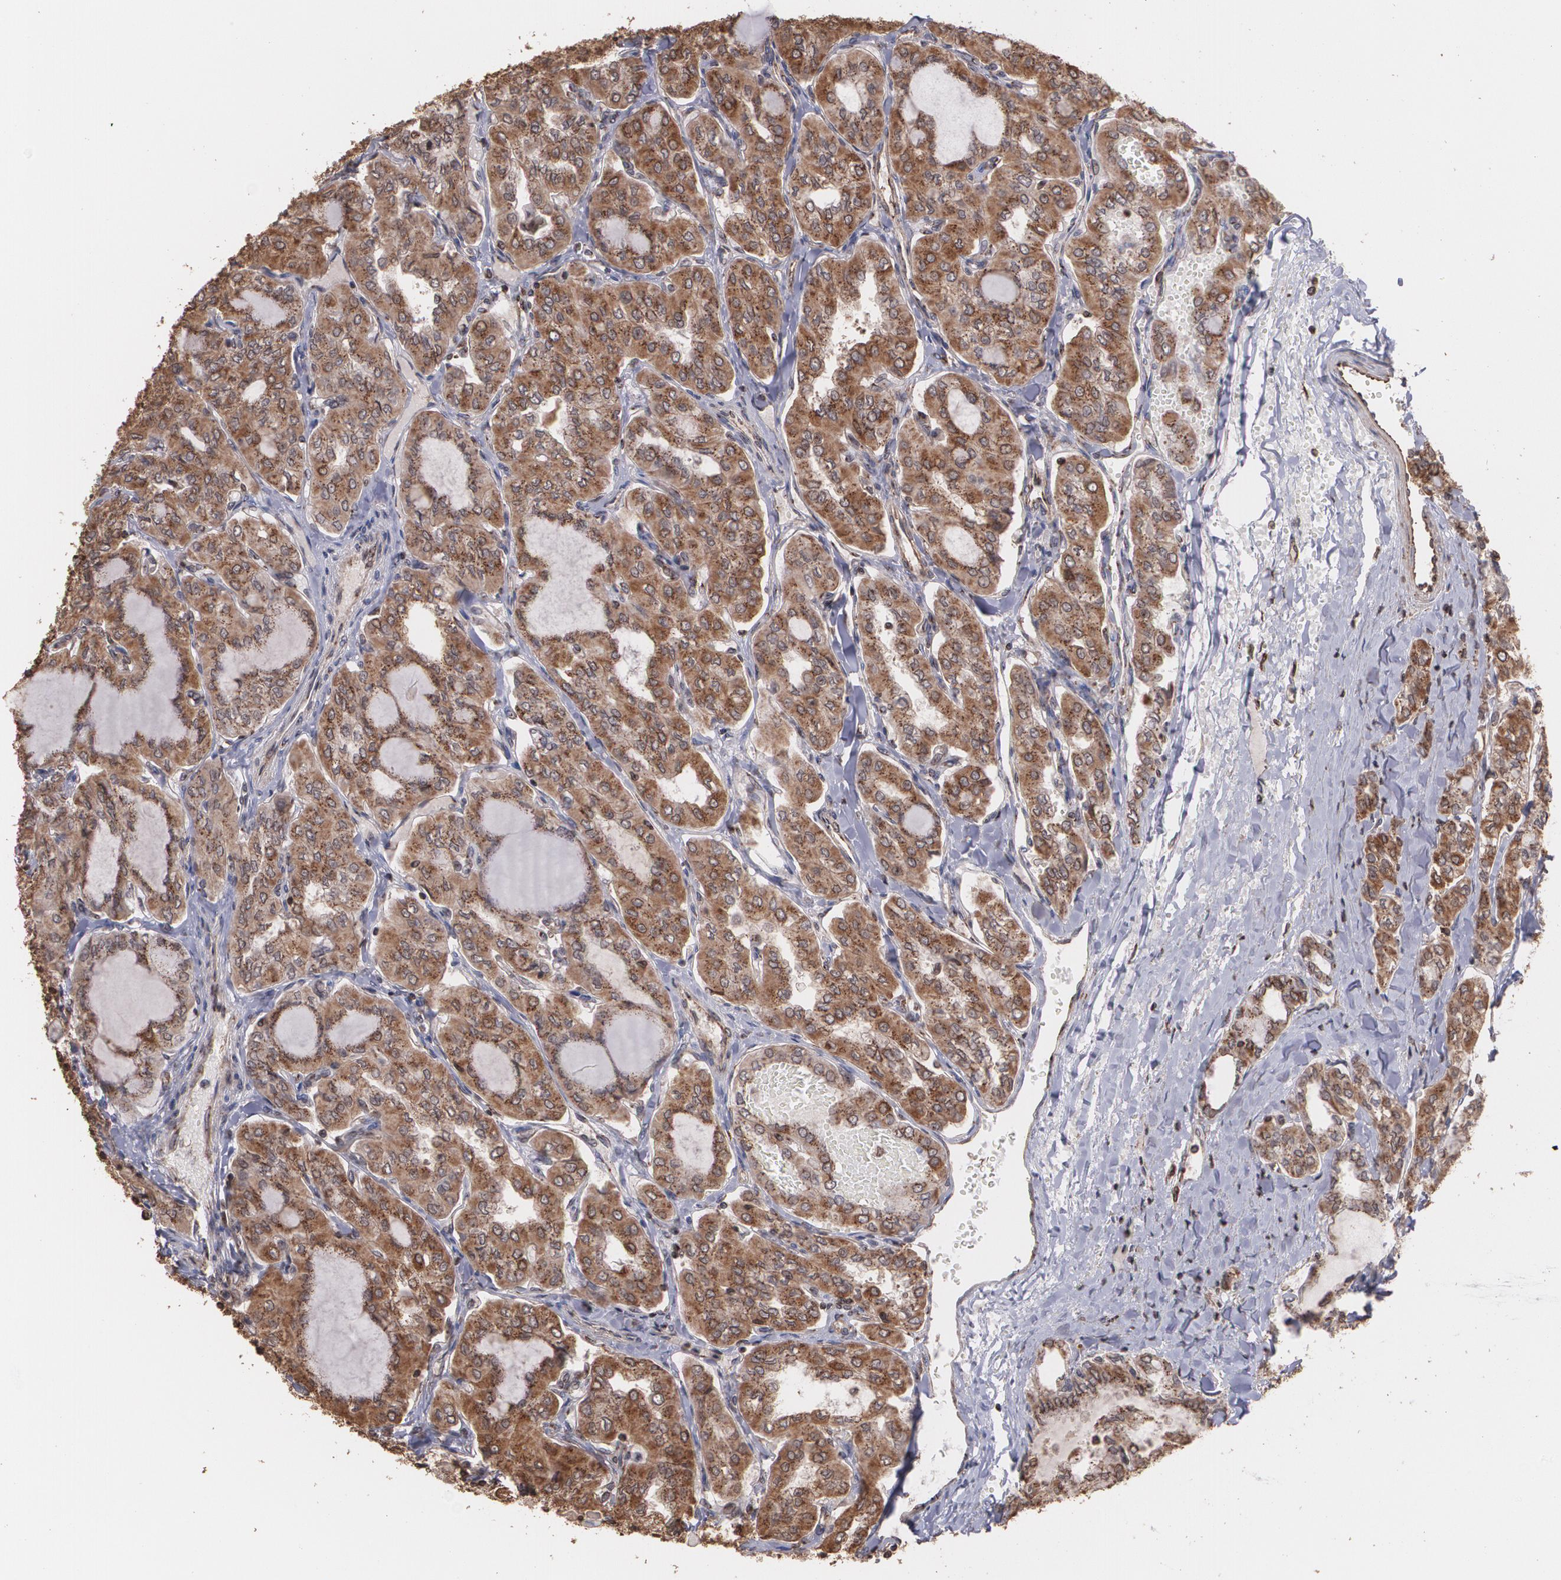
{"staining": {"intensity": "strong", "quantity": ">75%", "location": "cytoplasmic/membranous"}, "tissue": "thyroid cancer", "cell_type": "Tumor cells", "image_type": "cancer", "snomed": [{"axis": "morphology", "description": "Papillary adenocarcinoma, NOS"}, {"axis": "topography", "description": "Thyroid gland"}], "caption": "A high-resolution histopathology image shows immunohistochemistry (IHC) staining of papillary adenocarcinoma (thyroid), which demonstrates strong cytoplasmic/membranous positivity in about >75% of tumor cells.", "gene": "TRIP11", "patient": {"sex": "male", "age": 20}}